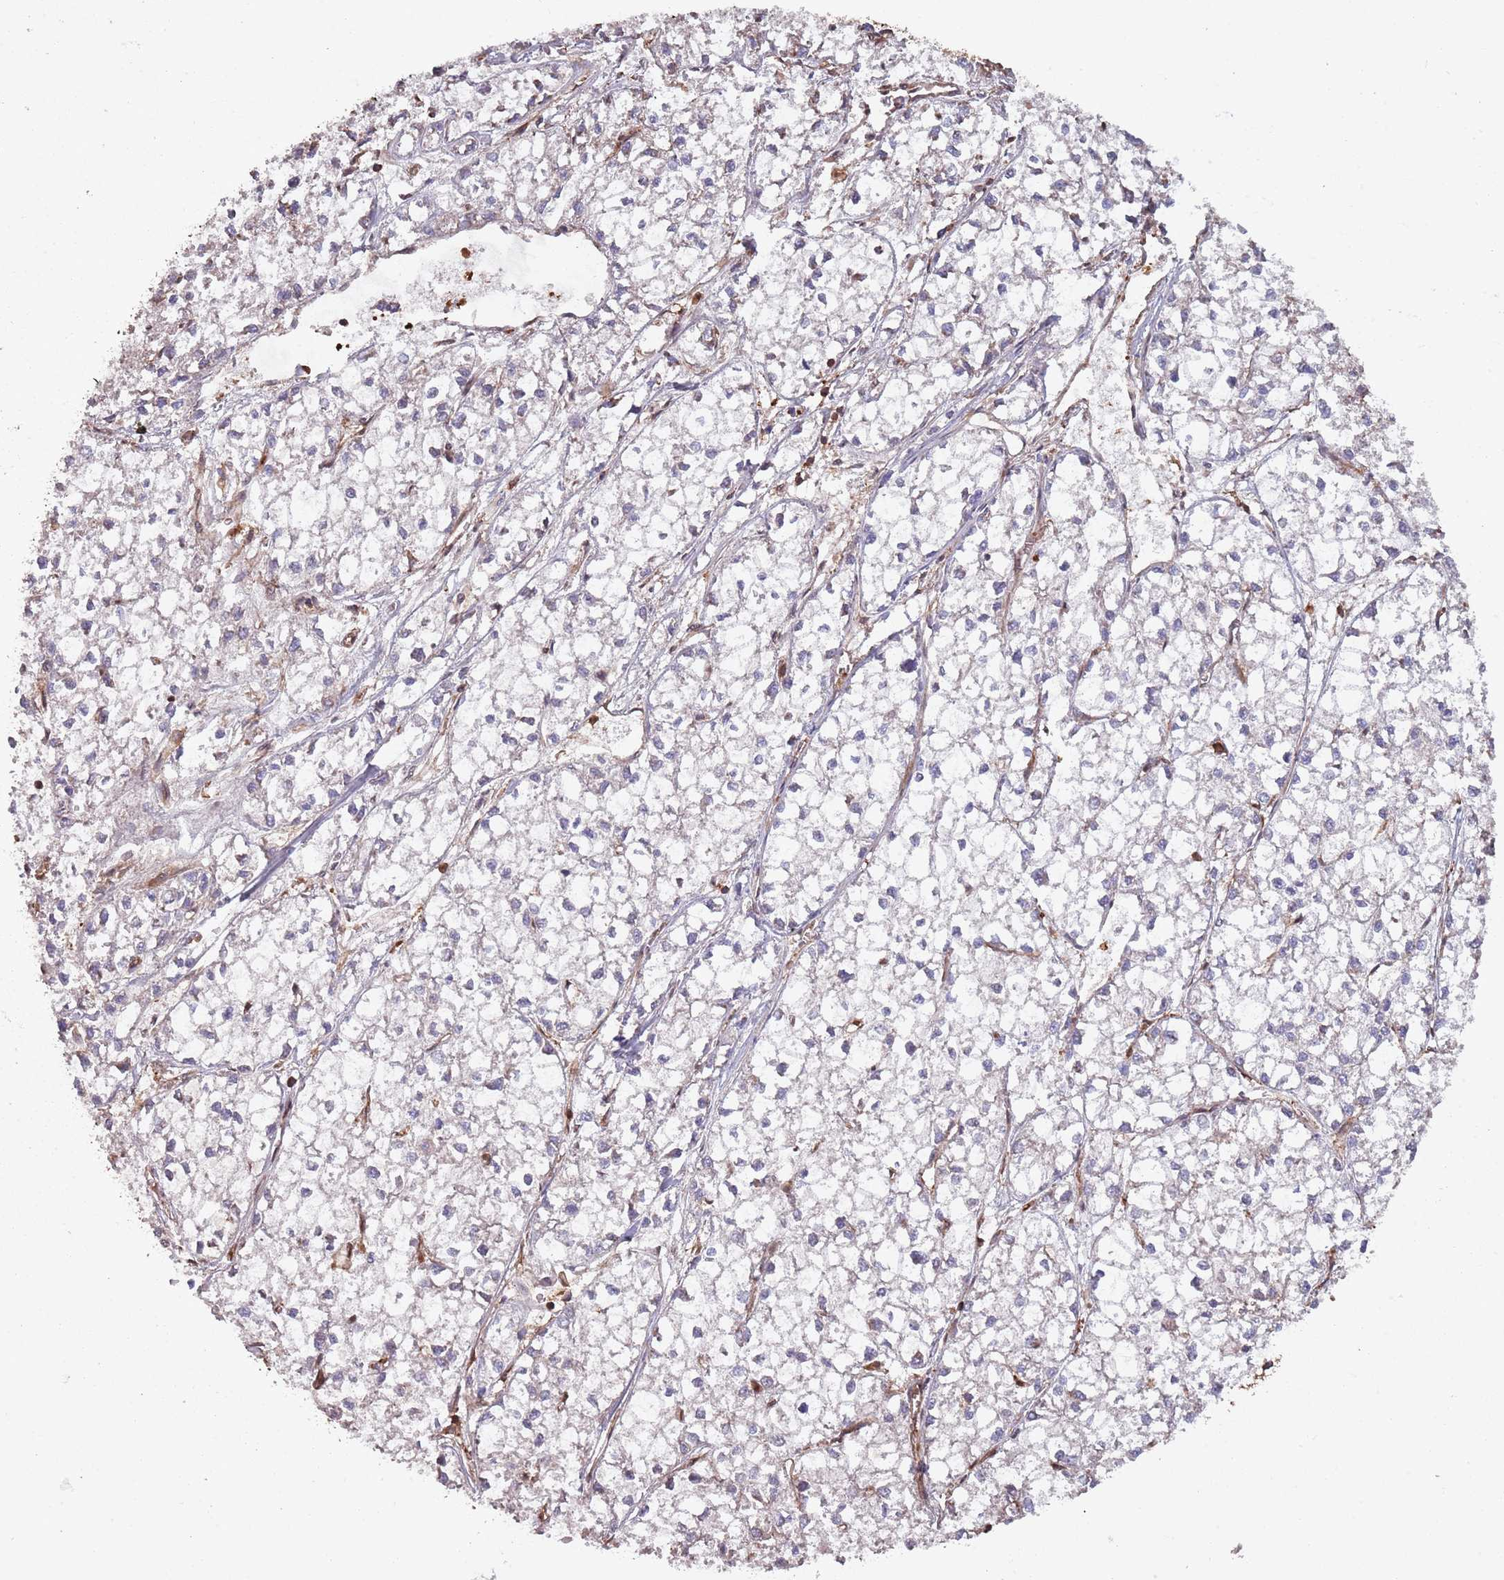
{"staining": {"intensity": "negative", "quantity": "none", "location": "none"}, "tissue": "liver cancer", "cell_type": "Tumor cells", "image_type": "cancer", "snomed": [{"axis": "morphology", "description": "Carcinoma, Hepatocellular, NOS"}, {"axis": "topography", "description": "Liver"}], "caption": "Immunohistochemical staining of liver hepatocellular carcinoma demonstrates no significant staining in tumor cells.", "gene": "COG4", "patient": {"sex": "female", "age": 43}}